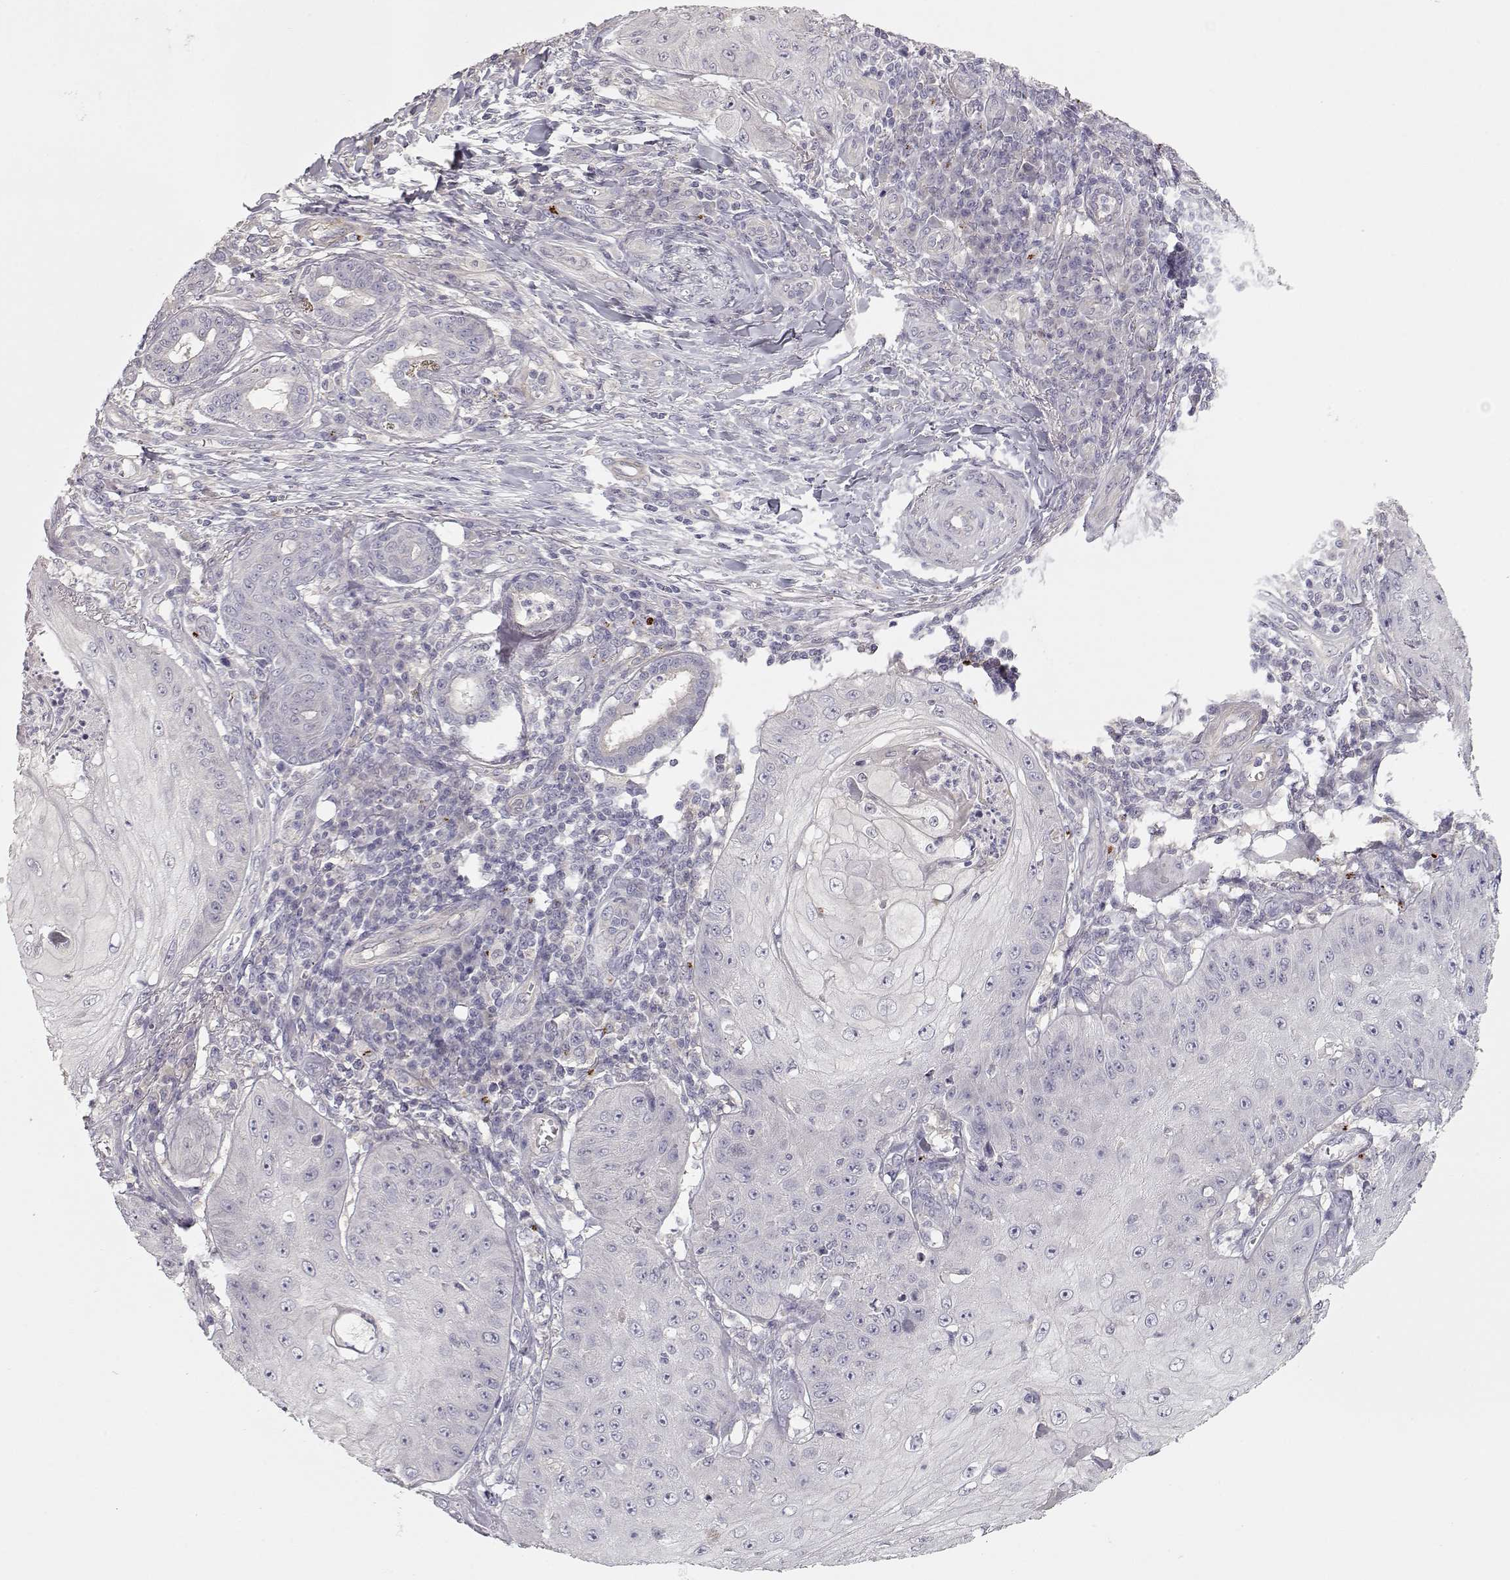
{"staining": {"intensity": "negative", "quantity": "none", "location": "none"}, "tissue": "skin cancer", "cell_type": "Tumor cells", "image_type": "cancer", "snomed": [{"axis": "morphology", "description": "Squamous cell carcinoma, NOS"}, {"axis": "topography", "description": "Skin"}], "caption": "DAB immunohistochemical staining of skin cancer demonstrates no significant positivity in tumor cells.", "gene": "ARHGAP8", "patient": {"sex": "male", "age": 70}}